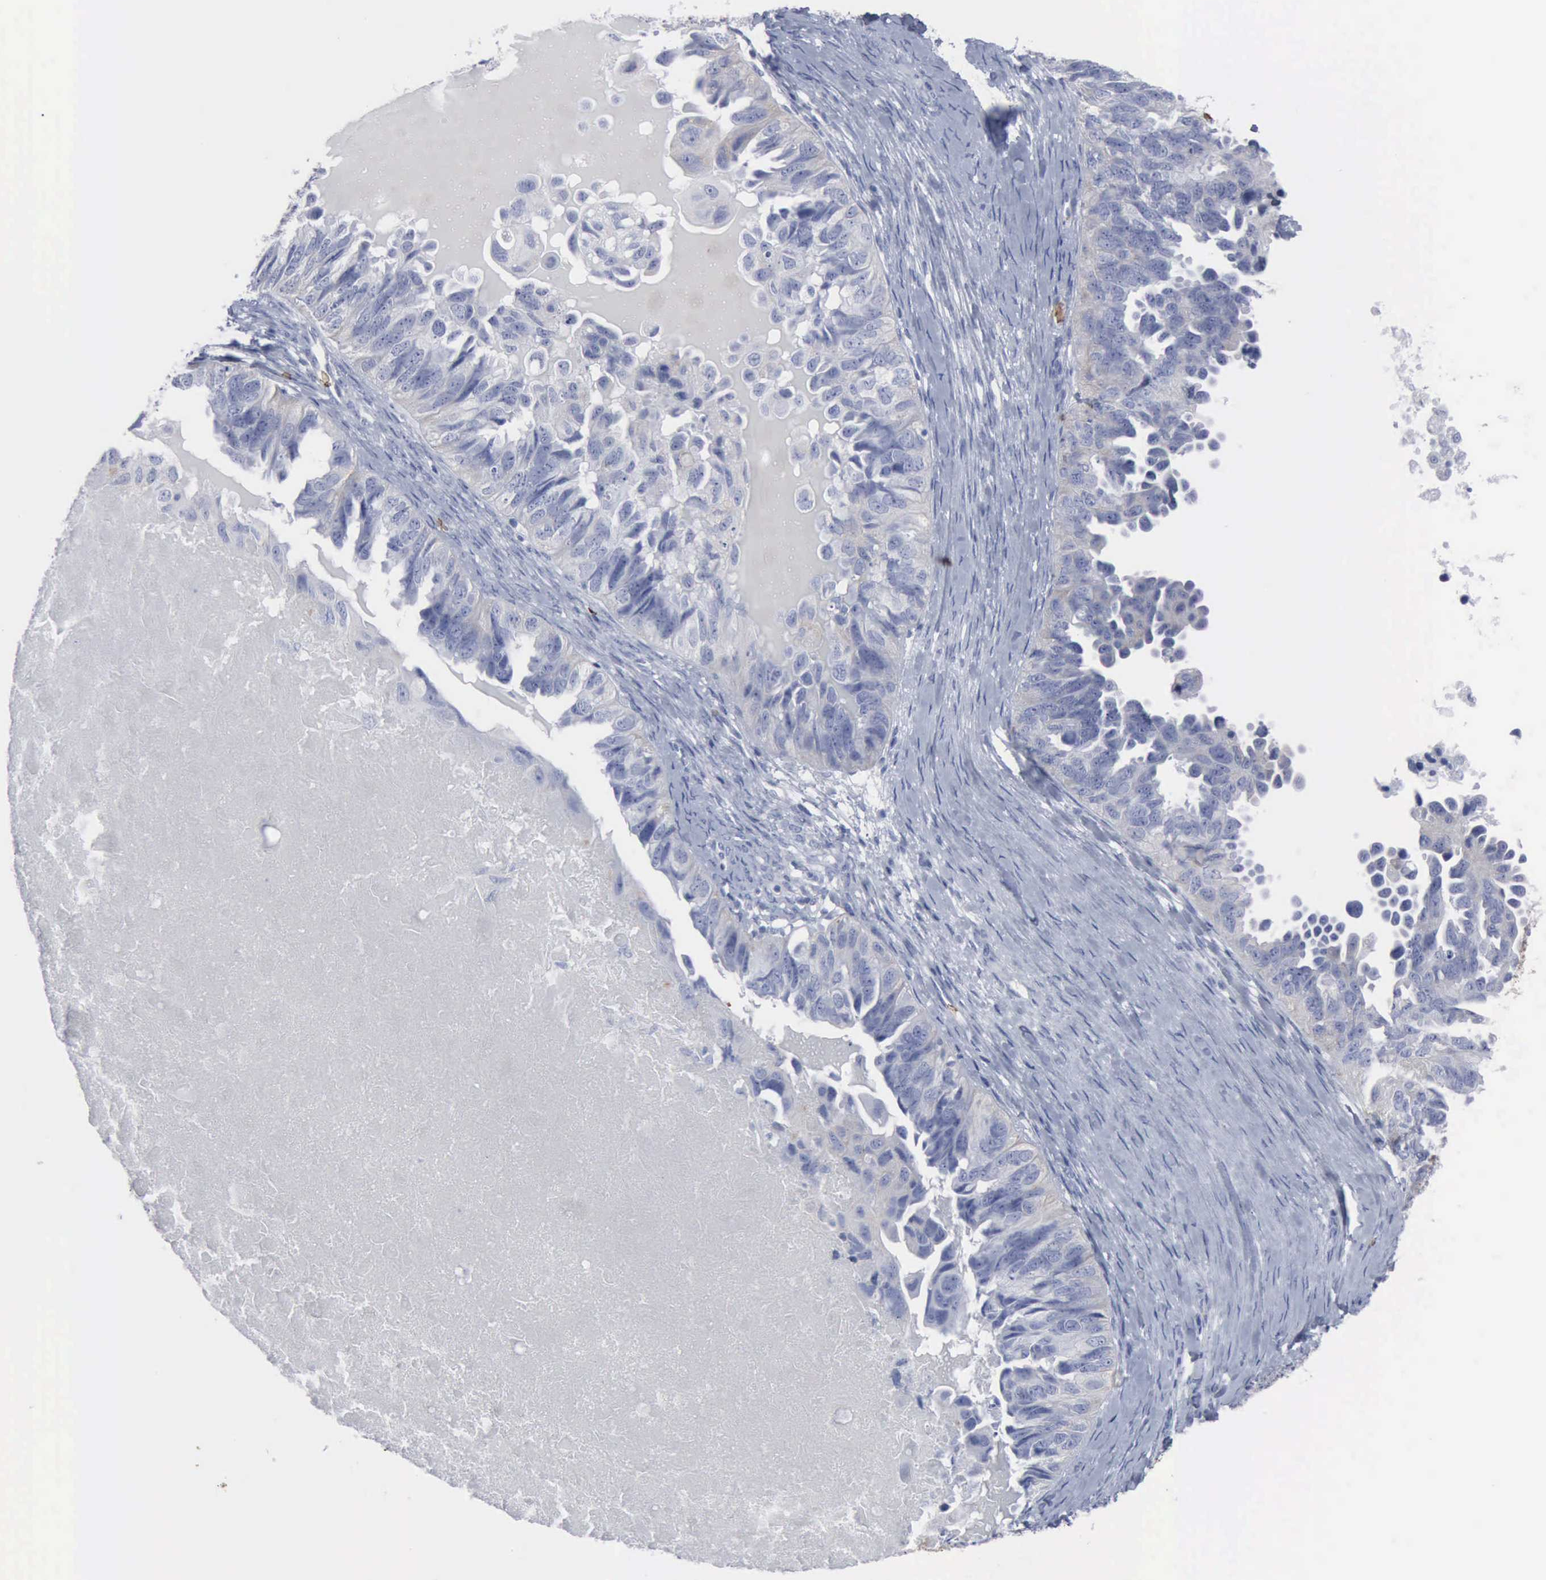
{"staining": {"intensity": "negative", "quantity": "none", "location": "none"}, "tissue": "ovarian cancer", "cell_type": "Tumor cells", "image_type": "cancer", "snomed": [{"axis": "morphology", "description": "Cystadenocarcinoma, serous, NOS"}, {"axis": "topography", "description": "Ovary"}], "caption": "Human ovarian serous cystadenocarcinoma stained for a protein using immunohistochemistry (IHC) shows no staining in tumor cells.", "gene": "TGFB1", "patient": {"sex": "female", "age": 82}}